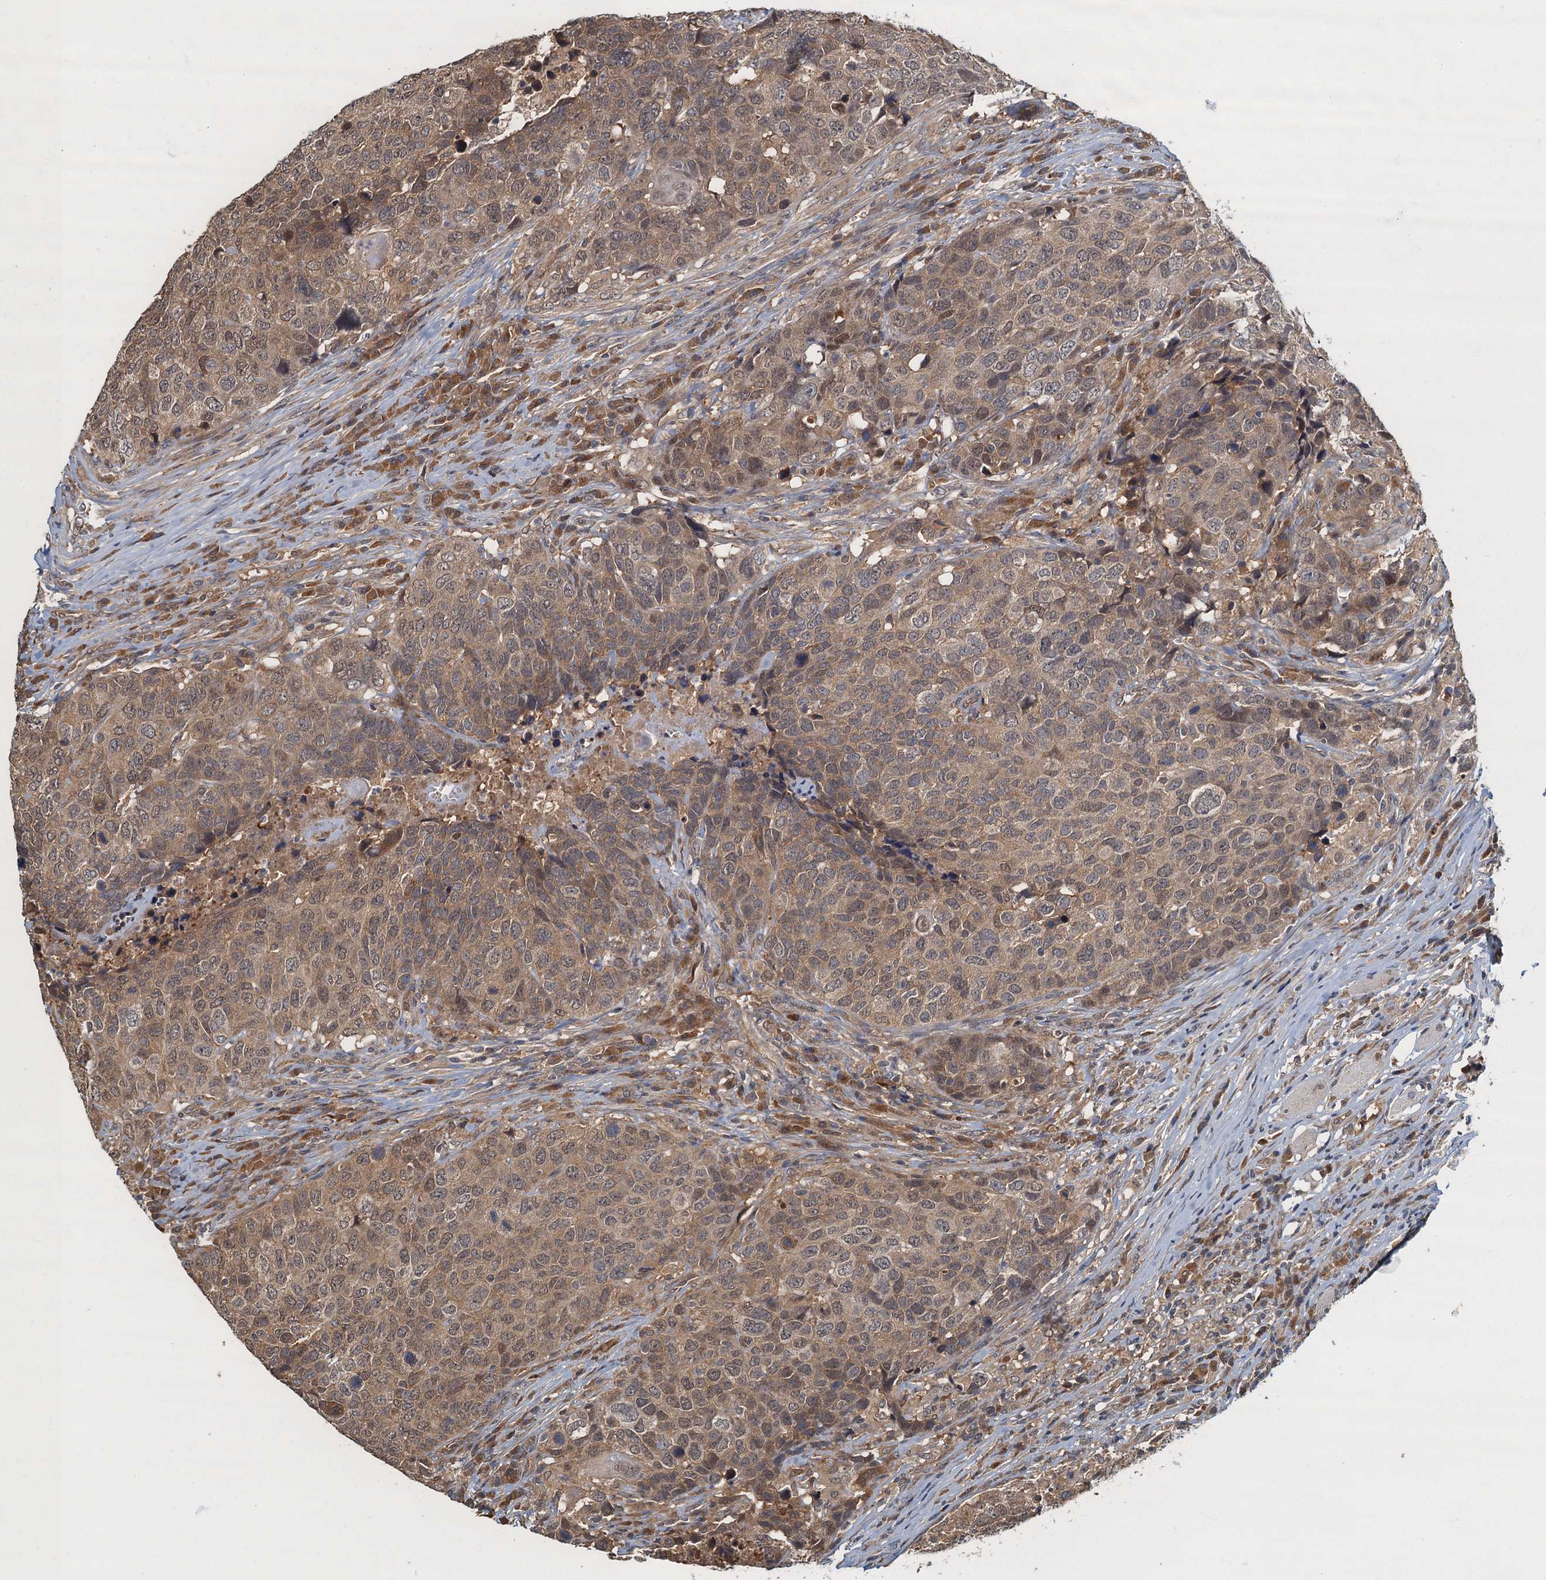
{"staining": {"intensity": "moderate", "quantity": ">75%", "location": "cytoplasmic/membranous,nuclear"}, "tissue": "head and neck cancer", "cell_type": "Tumor cells", "image_type": "cancer", "snomed": [{"axis": "morphology", "description": "Squamous cell carcinoma, NOS"}, {"axis": "topography", "description": "Head-Neck"}], "caption": "Head and neck cancer (squamous cell carcinoma) tissue demonstrates moderate cytoplasmic/membranous and nuclear positivity in approximately >75% of tumor cells (Brightfield microscopy of DAB IHC at high magnification).", "gene": "TBCK", "patient": {"sex": "male", "age": 66}}